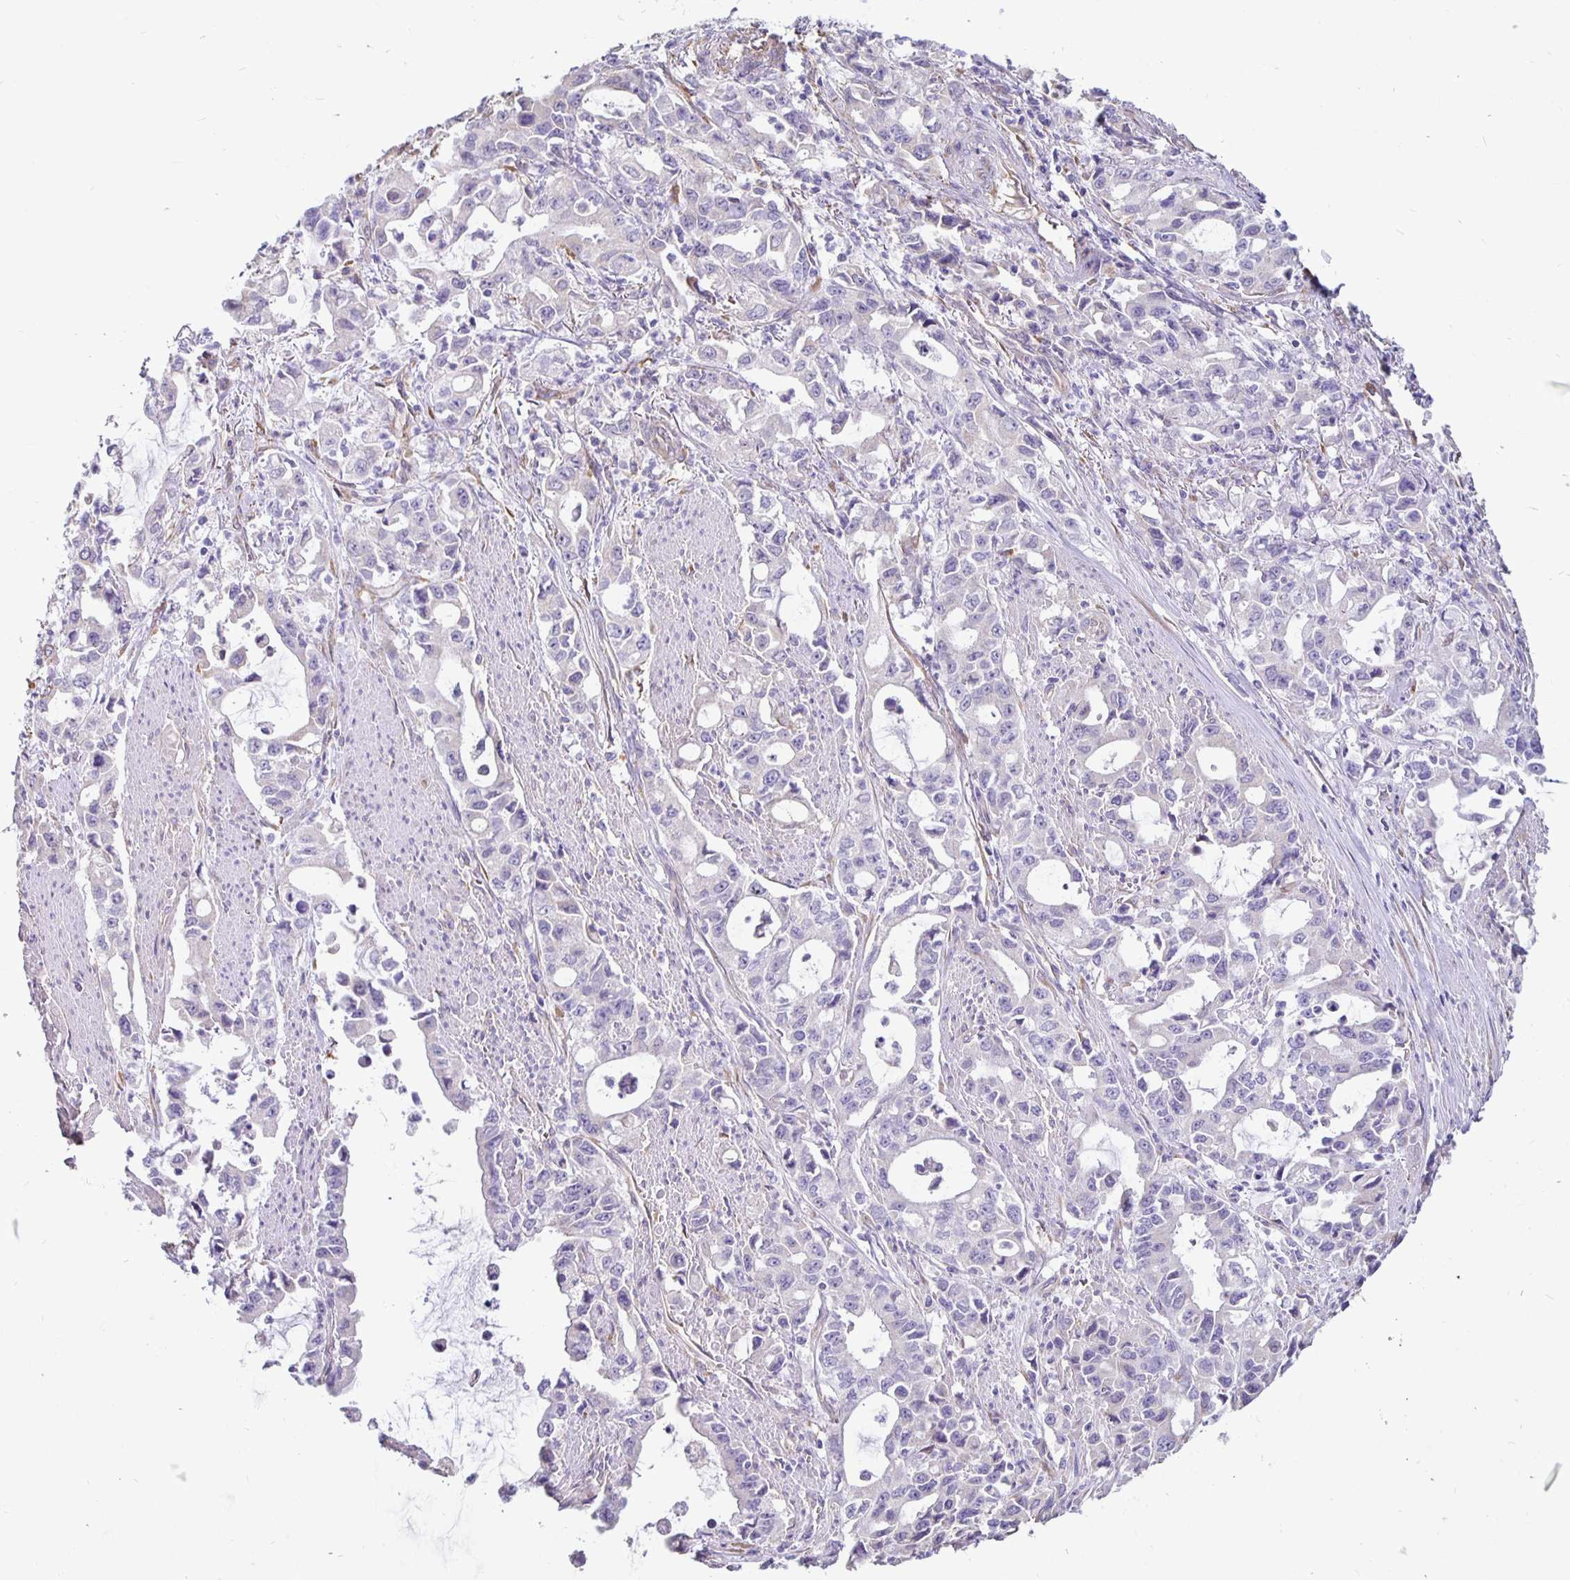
{"staining": {"intensity": "negative", "quantity": "none", "location": "none"}, "tissue": "stomach cancer", "cell_type": "Tumor cells", "image_type": "cancer", "snomed": [{"axis": "morphology", "description": "Adenocarcinoma, NOS"}, {"axis": "topography", "description": "Stomach, upper"}], "caption": "Immunohistochemistry histopathology image of adenocarcinoma (stomach) stained for a protein (brown), which demonstrates no positivity in tumor cells. (DAB immunohistochemistry (IHC), high magnification).", "gene": "DNAI2", "patient": {"sex": "male", "age": 85}}